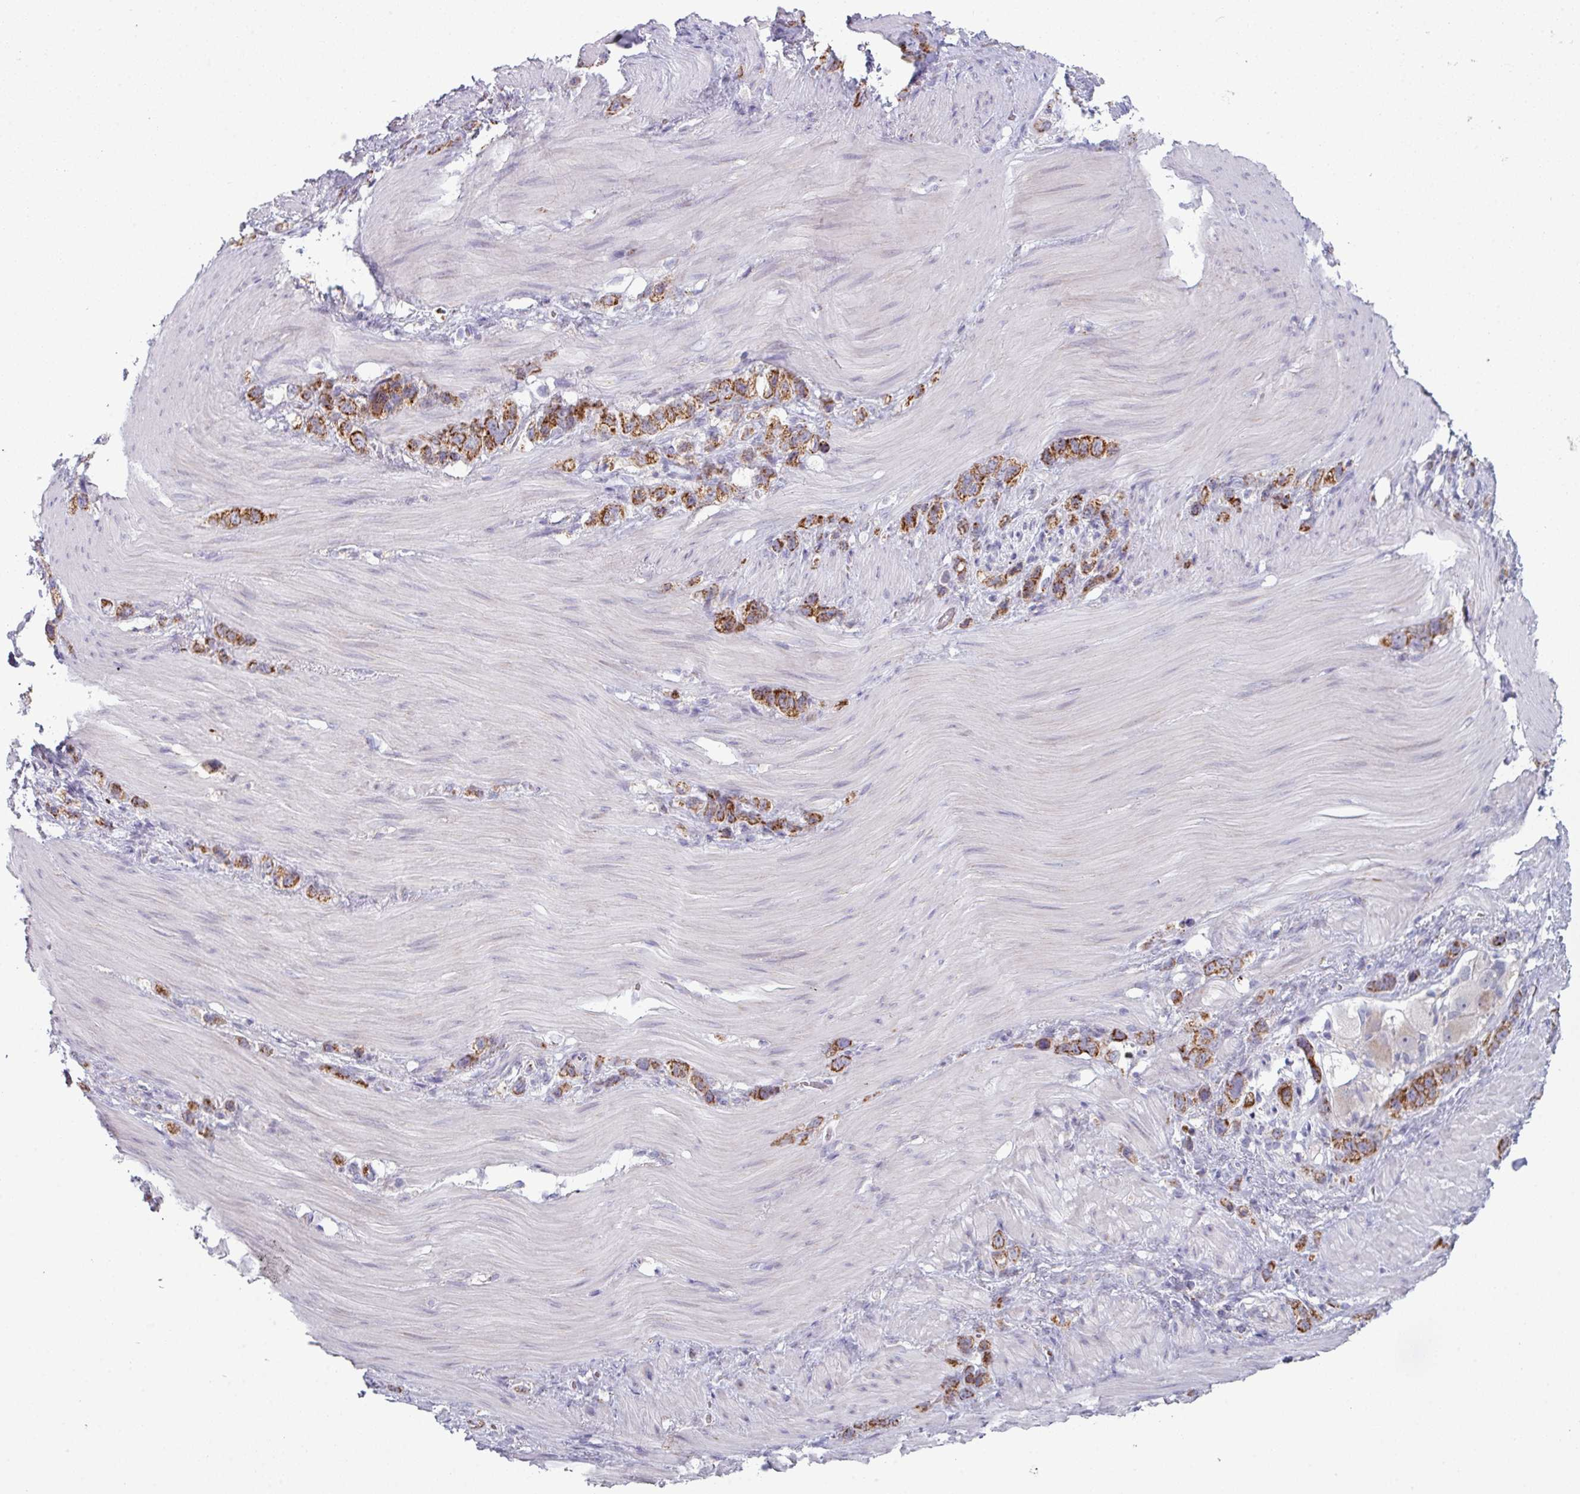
{"staining": {"intensity": "strong", "quantity": ">75%", "location": "cytoplasmic/membranous"}, "tissue": "stomach cancer", "cell_type": "Tumor cells", "image_type": "cancer", "snomed": [{"axis": "morphology", "description": "Adenocarcinoma, NOS"}, {"axis": "topography", "description": "Stomach"}], "caption": "Immunohistochemical staining of human adenocarcinoma (stomach) shows high levels of strong cytoplasmic/membranous protein positivity in approximately >75% of tumor cells.", "gene": "ZNF615", "patient": {"sex": "female", "age": 65}}